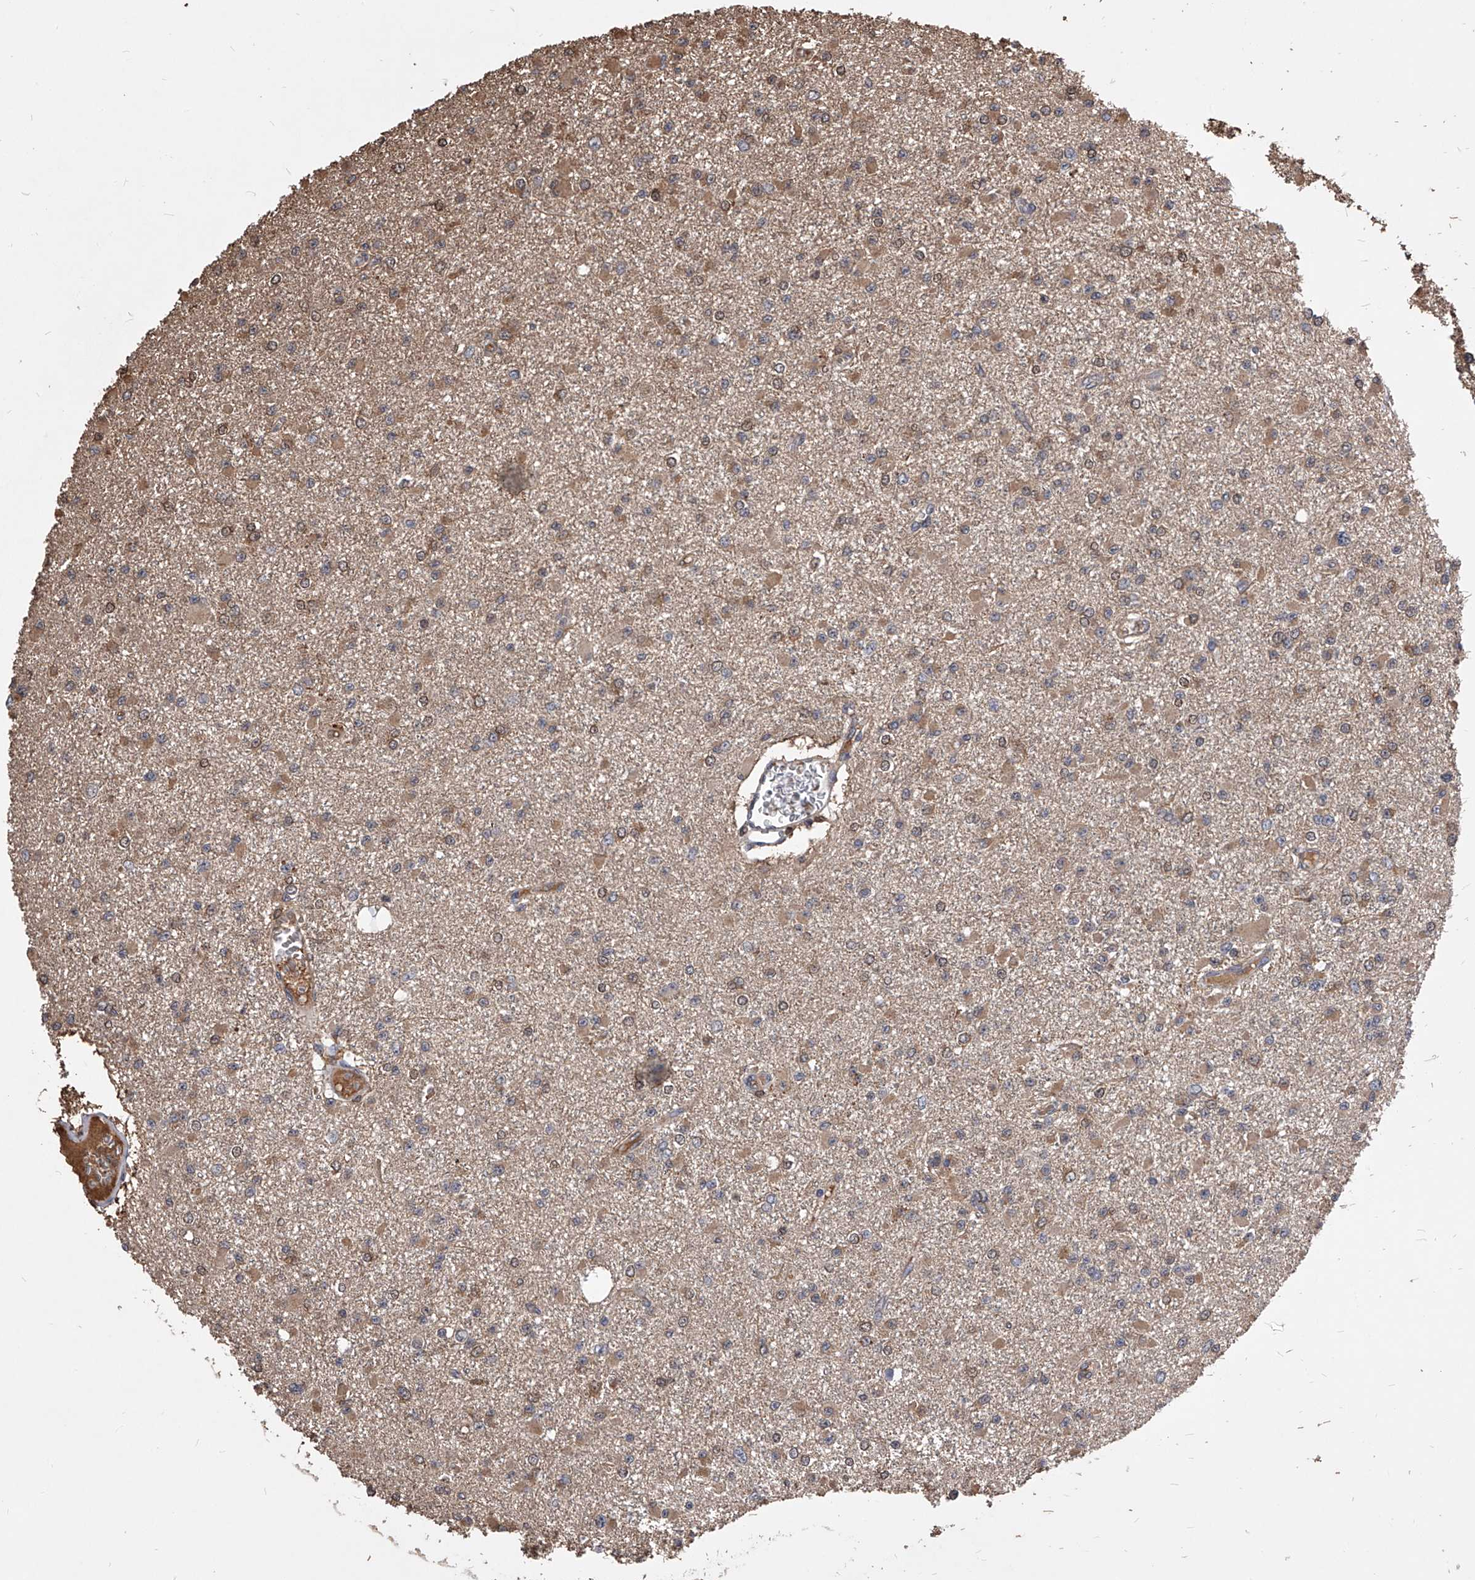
{"staining": {"intensity": "weak", "quantity": ">75%", "location": "cytoplasmic/membranous,nuclear"}, "tissue": "glioma", "cell_type": "Tumor cells", "image_type": "cancer", "snomed": [{"axis": "morphology", "description": "Glioma, malignant, Low grade"}, {"axis": "topography", "description": "Brain"}], "caption": "Approximately >75% of tumor cells in human low-grade glioma (malignant) exhibit weak cytoplasmic/membranous and nuclear protein expression as visualized by brown immunohistochemical staining.", "gene": "ID1", "patient": {"sex": "female", "age": 22}}